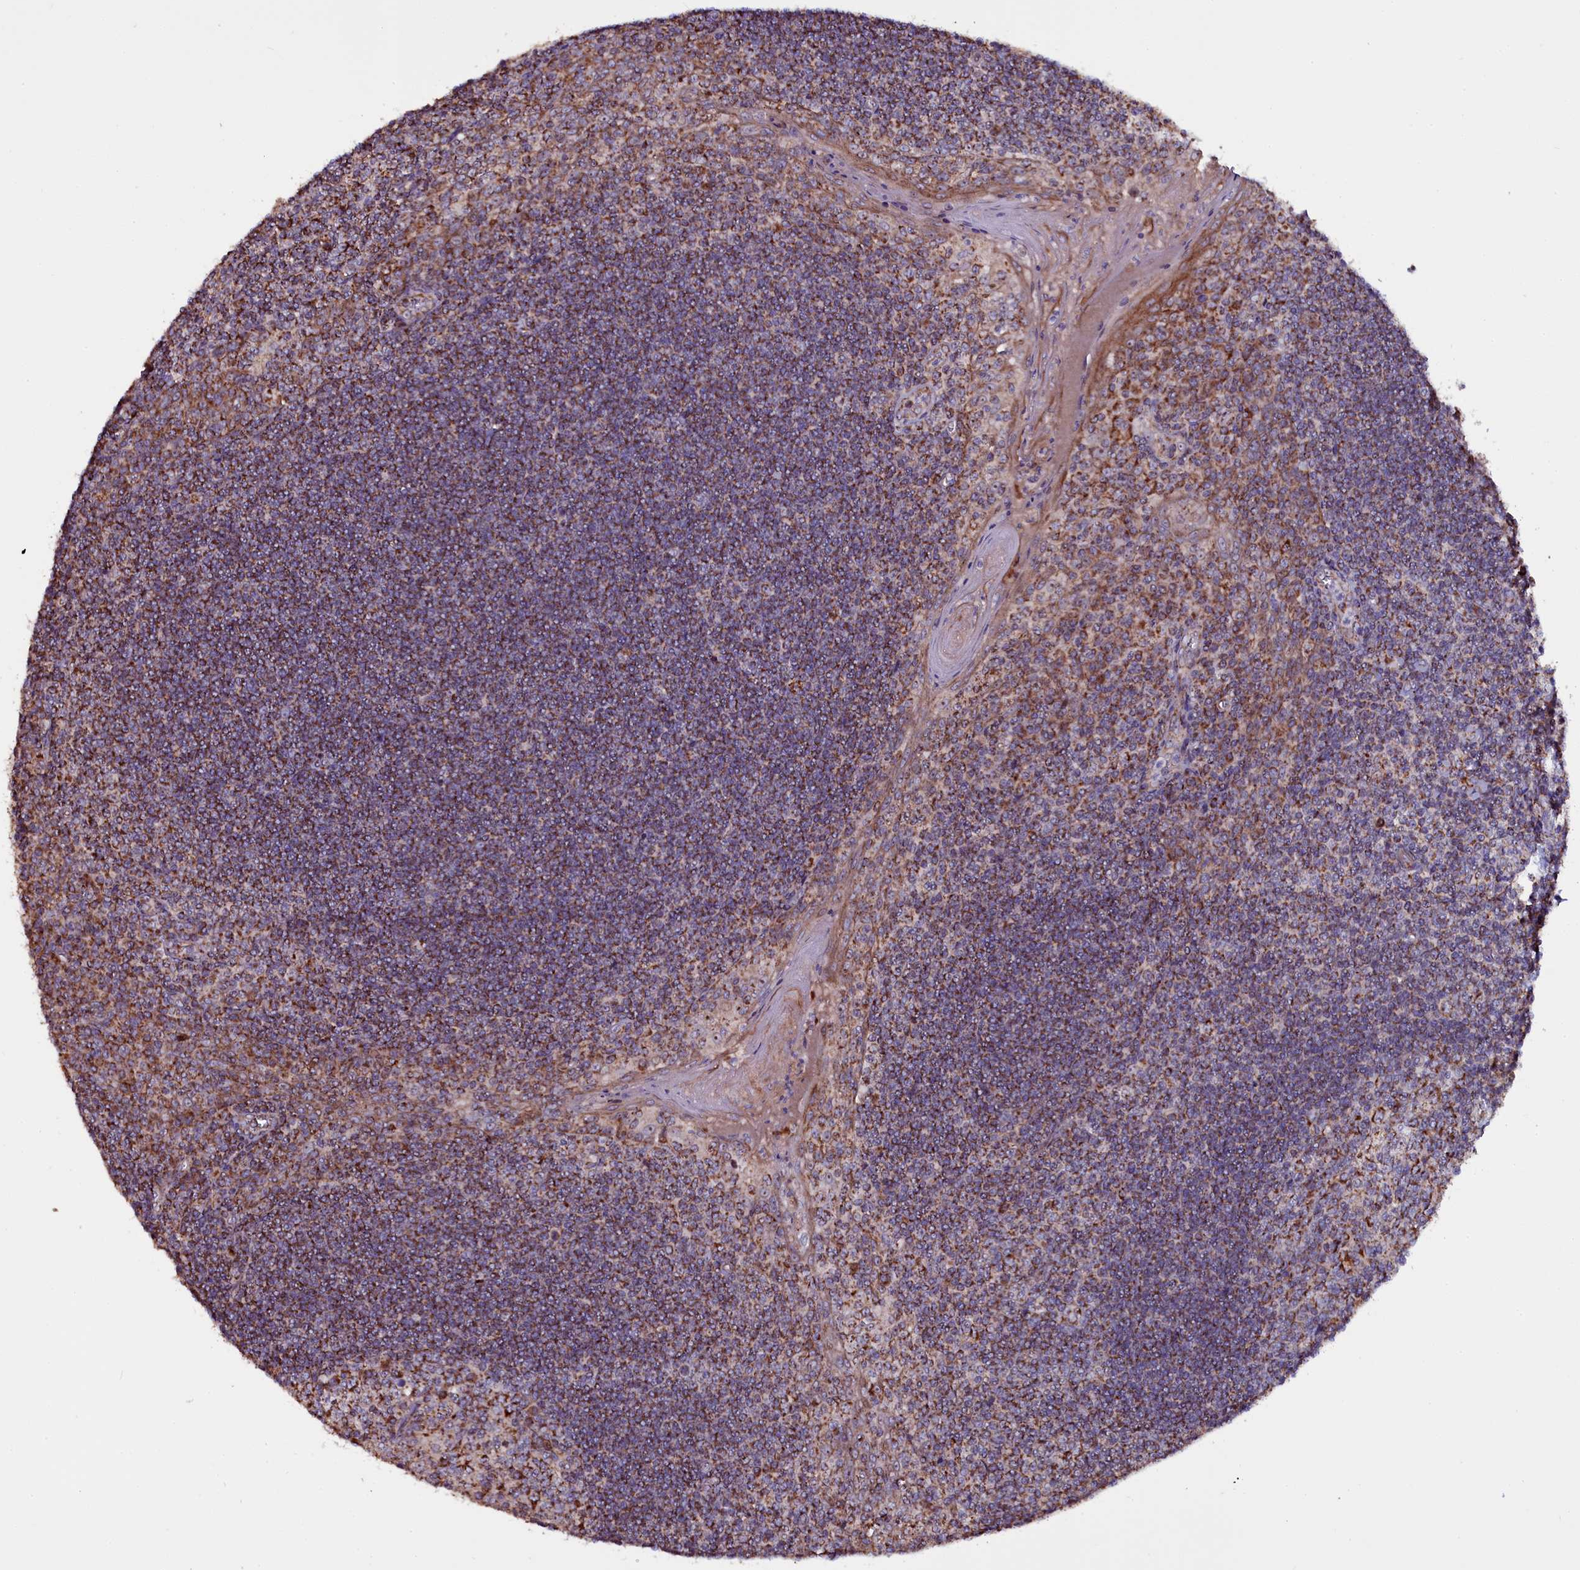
{"staining": {"intensity": "strong", "quantity": ">75%", "location": "cytoplasmic/membranous,nuclear"}, "tissue": "tonsil", "cell_type": "Germinal center cells", "image_type": "normal", "snomed": [{"axis": "morphology", "description": "Normal tissue, NOS"}, {"axis": "topography", "description": "Tonsil"}], "caption": "This micrograph demonstrates immunohistochemistry staining of unremarkable human tonsil, with high strong cytoplasmic/membranous,nuclear expression in about >75% of germinal center cells.", "gene": "NAA80", "patient": {"sex": "male", "age": 27}}